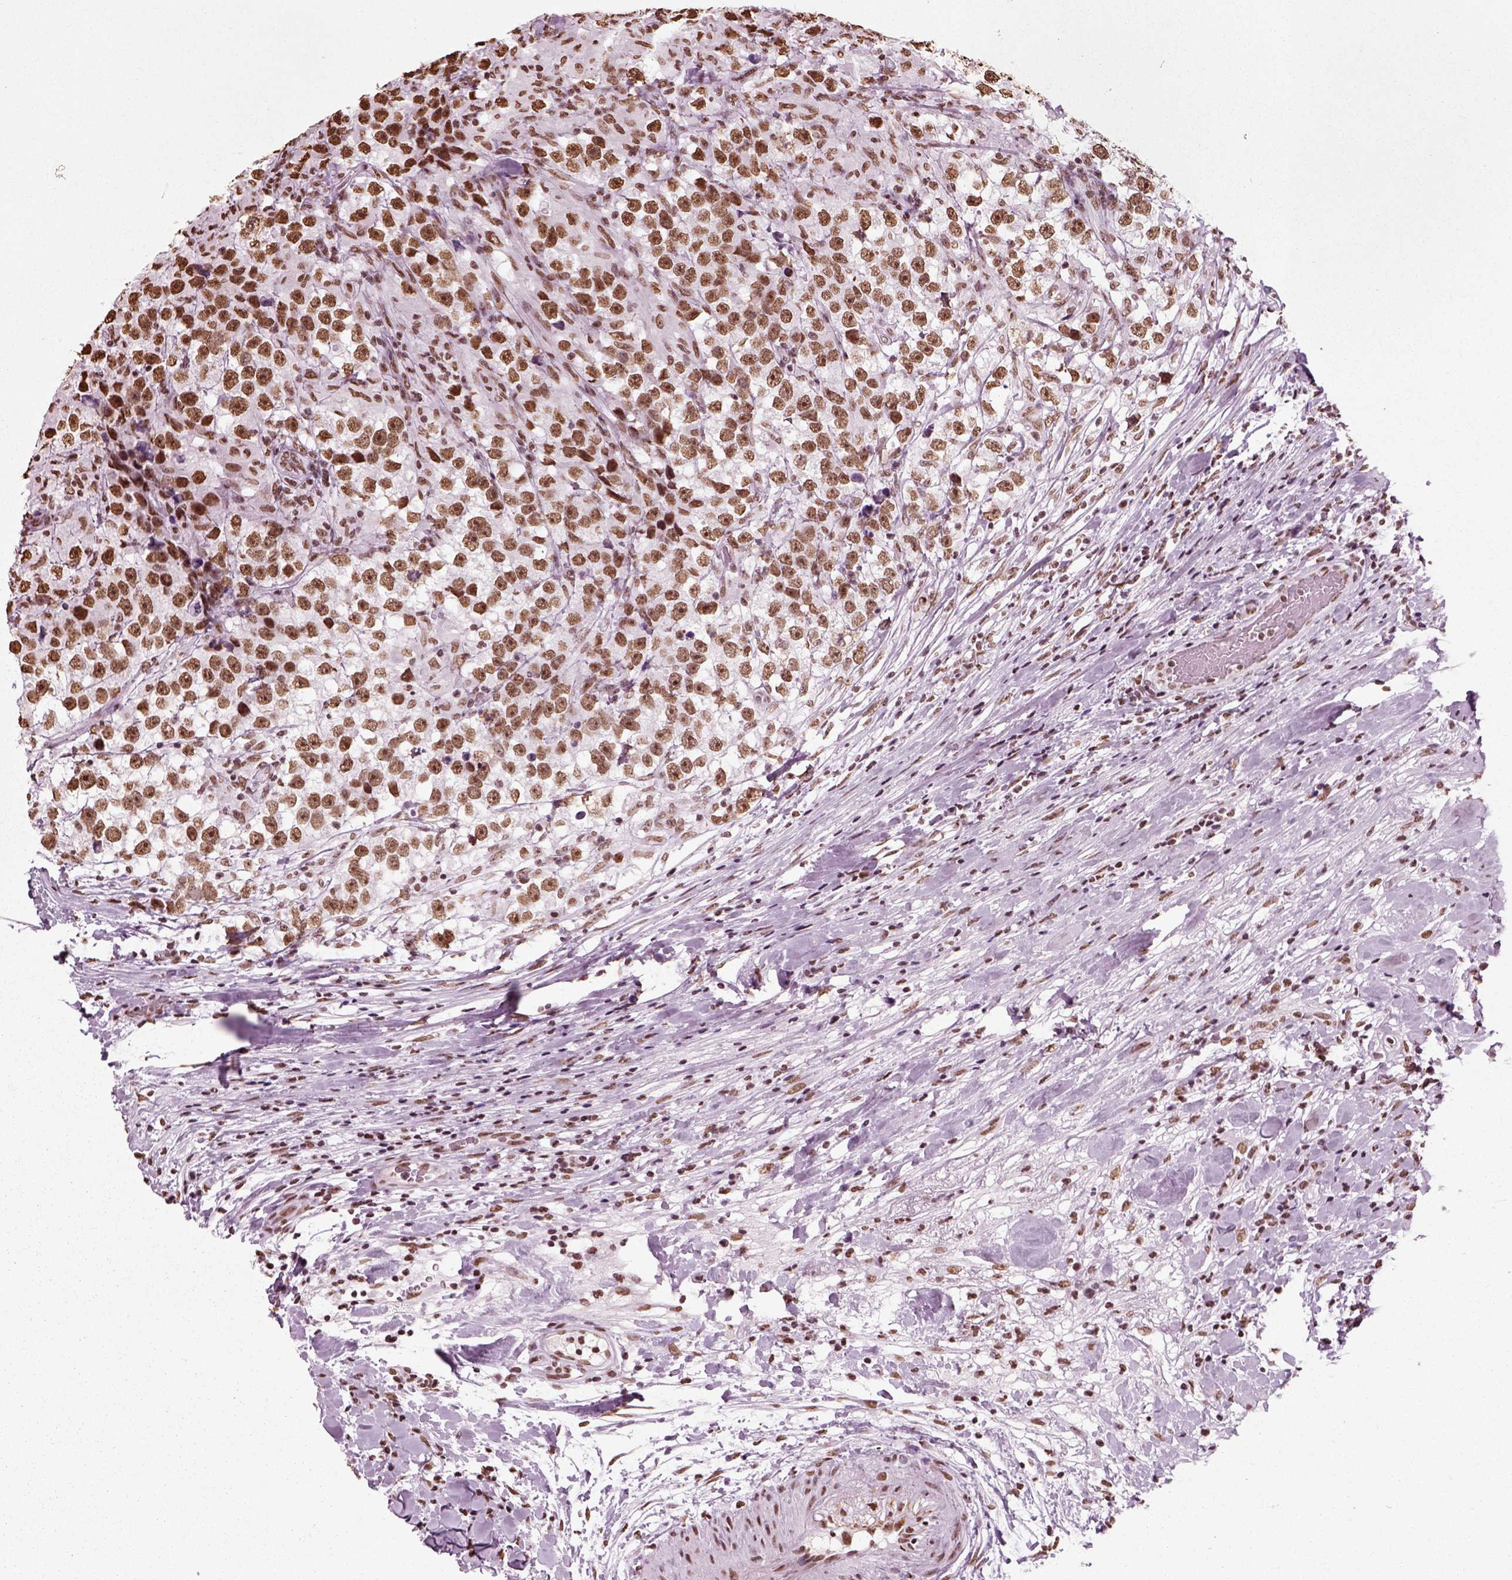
{"staining": {"intensity": "moderate", "quantity": ">75%", "location": "nuclear"}, "tissue": "testis cancer", "cell_type": "Tumor cells", "image_type": "cancer", "snomed": [{"axis": "morphology", "description": "Seminoma, NOS"}, {"axis": "topography", "description": "Testis"}], "caption": "Tumor cells show medium levels of moderate nuclear staining in approximately >75% of cells in testis seminoma.", "gene": "POLR1H", "patient": {"sex": "male", "age": 46}}